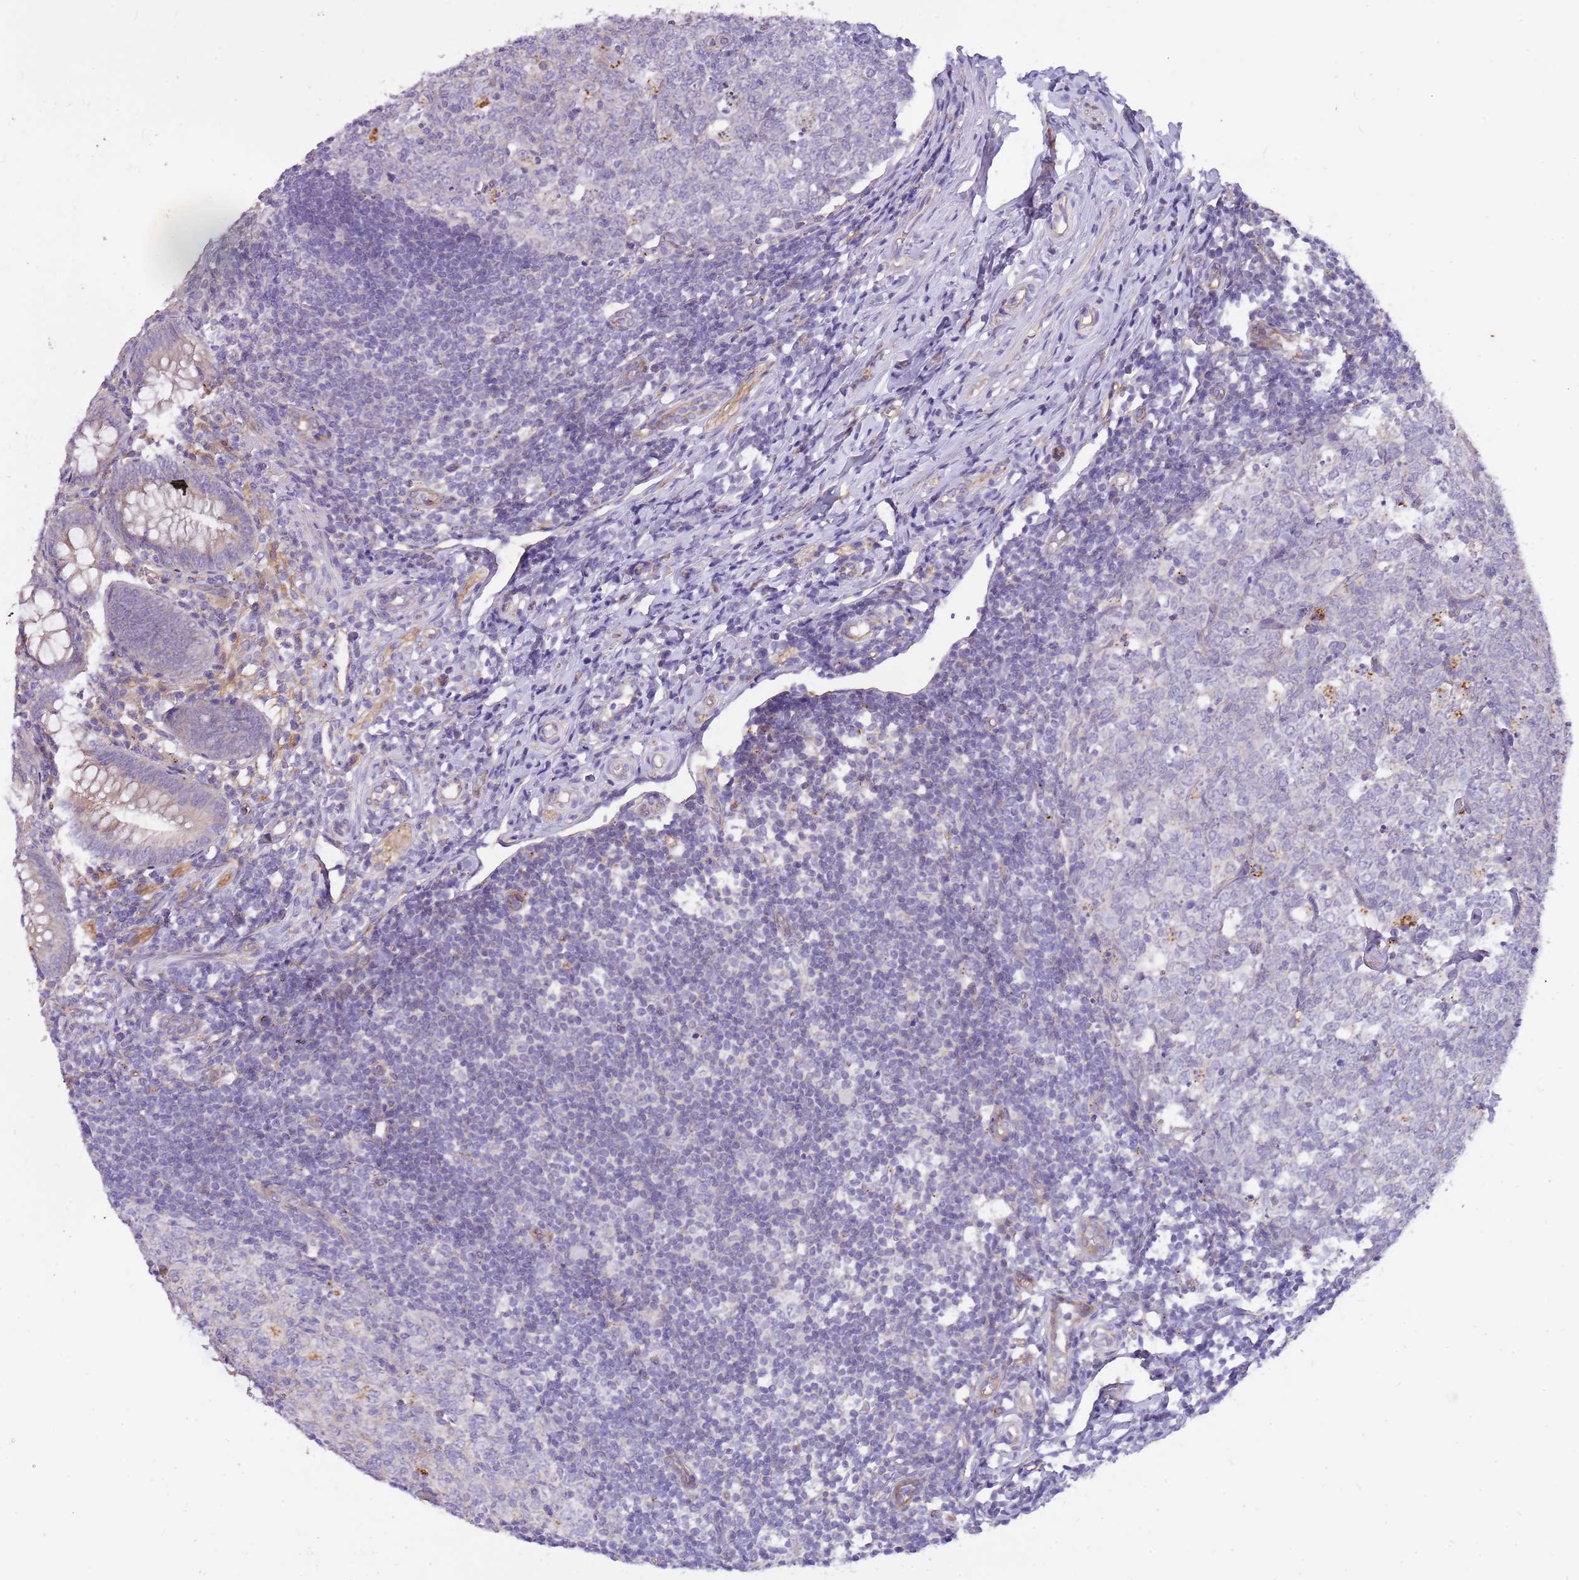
{"staining": {"intensity": "moderate", "quantity": "25%-75%", "location": "cytoplasmic/membranous"}, "tissue": "appendix", "cell_type": "Glandular cells", "image_type": "normal", "snomed": [{"axis": "morphology", "description": "Normal tissue, NOS"}, {"axis": "topography", "description": "Appendix"}], "caption": "A high-resolution photomicrograph shows immunohistochemistry (IHC) staining of normal appendix, which displays moderate cytoplasmic/membranous expression in about 25%-75% of glandular cells. The staining was performed using DAB (3,3'-diaminobenzidine) to visualize the protein expression in brown, while the nuclei were stained in blue with hematoxylin (Magnification: 20x).", "gene": "NTN4", "patient": {"sex": "male", "age": 14}}